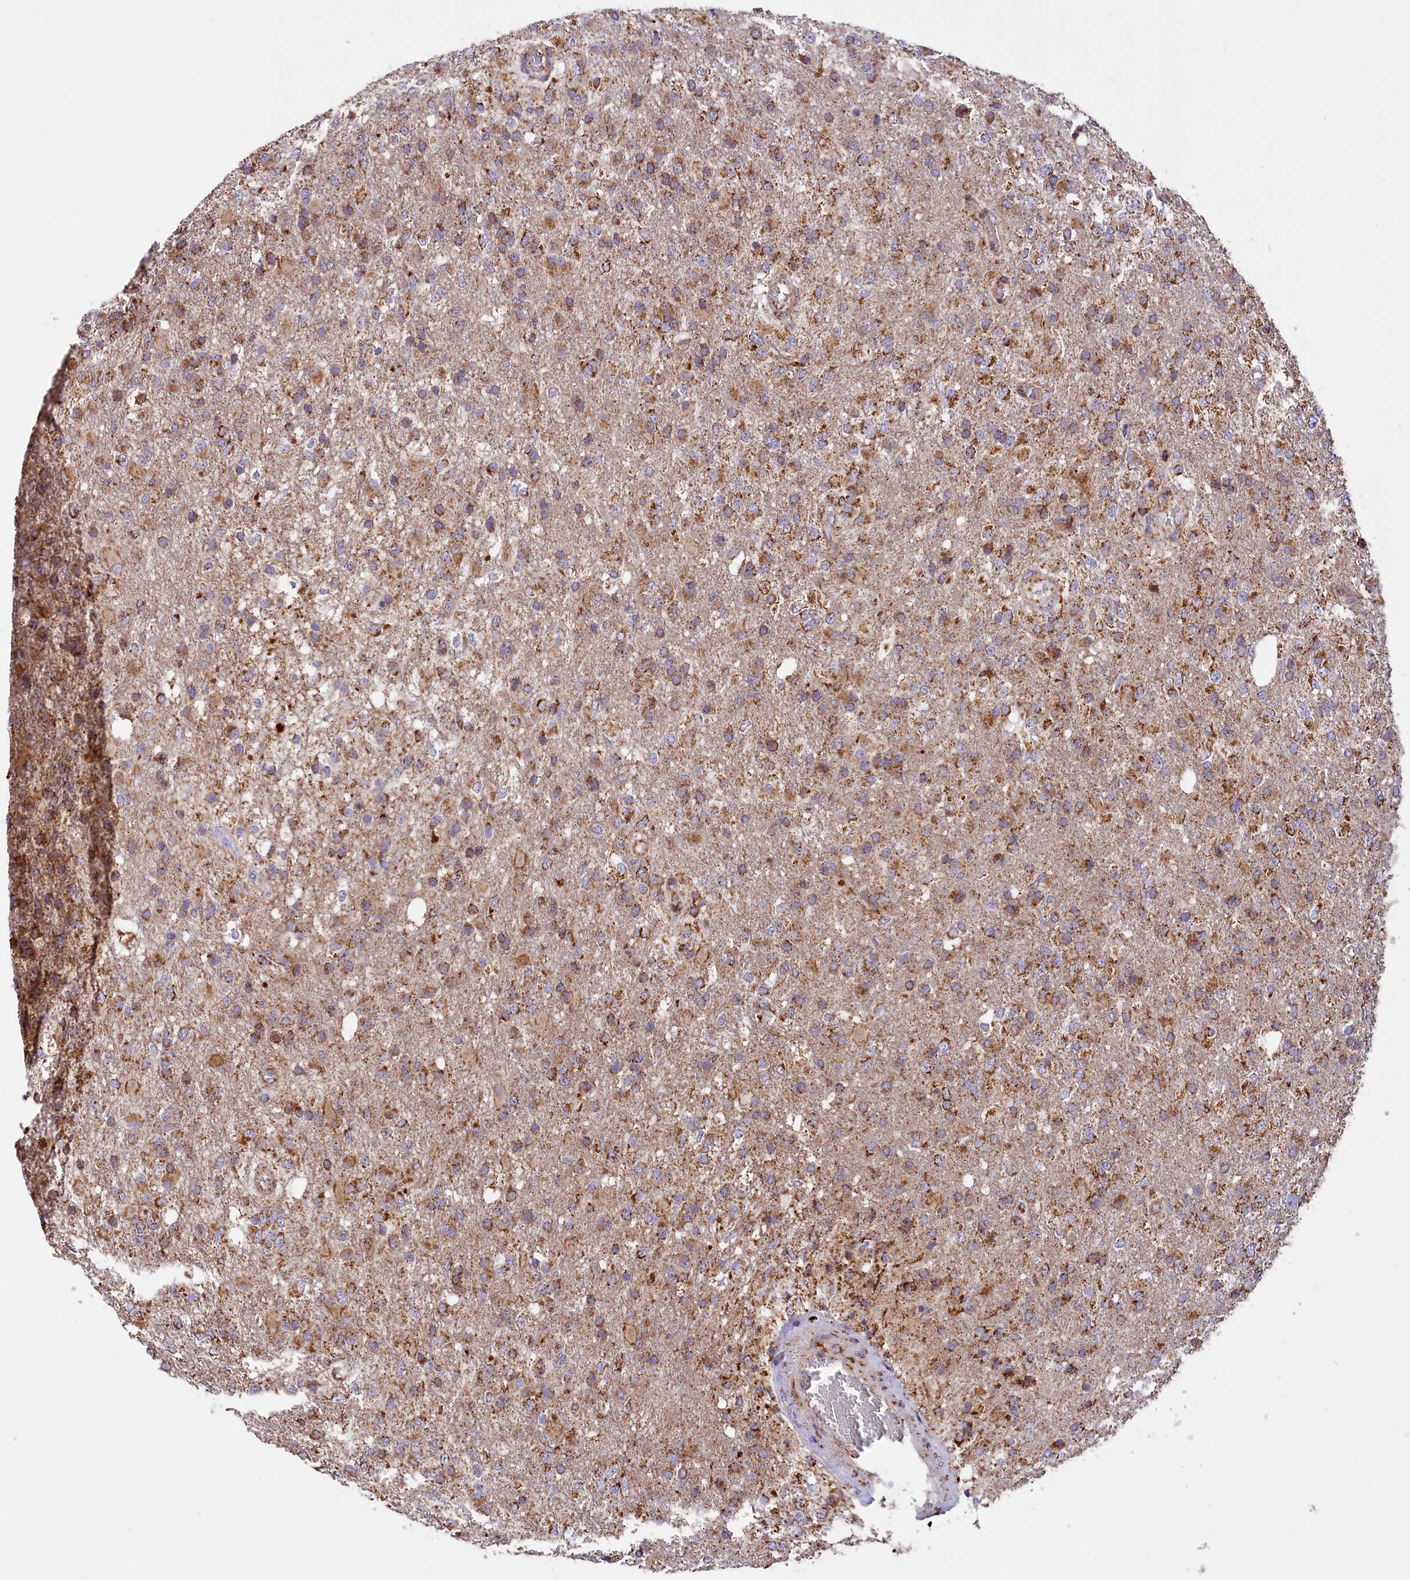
{"staining": {"intensity": "moderate", "quantity": ">75%", "location": "cytoplasmic/membranous"}, "tissue": "glioma", "cell_type": "Tumor cells", "image_type": "cancer", "snomed": [{"axis": "morphology", "description": "Glioma, malignant, High grade"}, {"axis": "topography", "description": "Brain"}], "caption": "This is an image of immunohistochemistry staining of malignant glioma (high-grade), which shows moderate expression in the cytoplasmic/membranous of tumor cells.", "gene": "NDUFA8", "patient": {"sex": "female", "age": 74}}